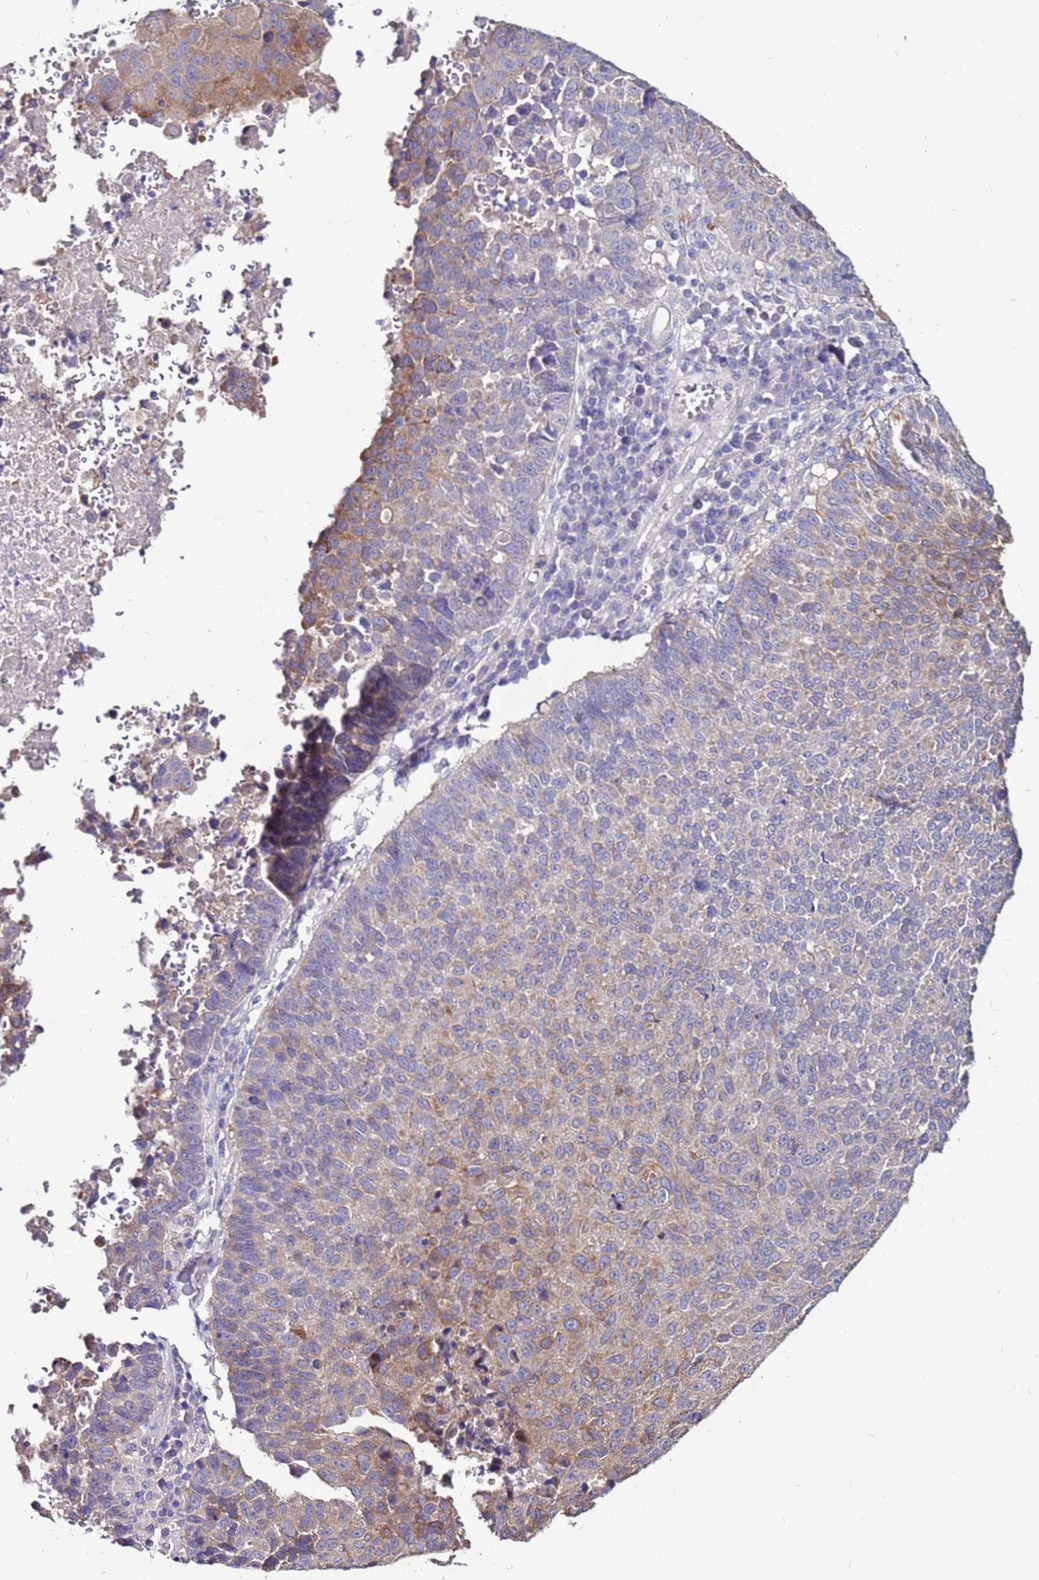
{"staining": {"intensity": "moderate", "quantity": "<25%", "location": "cytoplasmic/membranous"}, "tissue": "lung cancer", "cell_type": "Tumor cells", "image_type": "cancer", "snomed": [{"axis": "morphology", "description": "Squamous cell carcinoma, NOS"}, {"axis": "topography", "description": "Lung"}], "caption": "IHC (DAB) staining of human squamous cell carcinoma (lung) exhibits moderate cytoplasmic/membranous protein expression in about <25% of tumor cells.", "gene": "SLC44A3", "patient": {"sex": "male", "age": 73}}